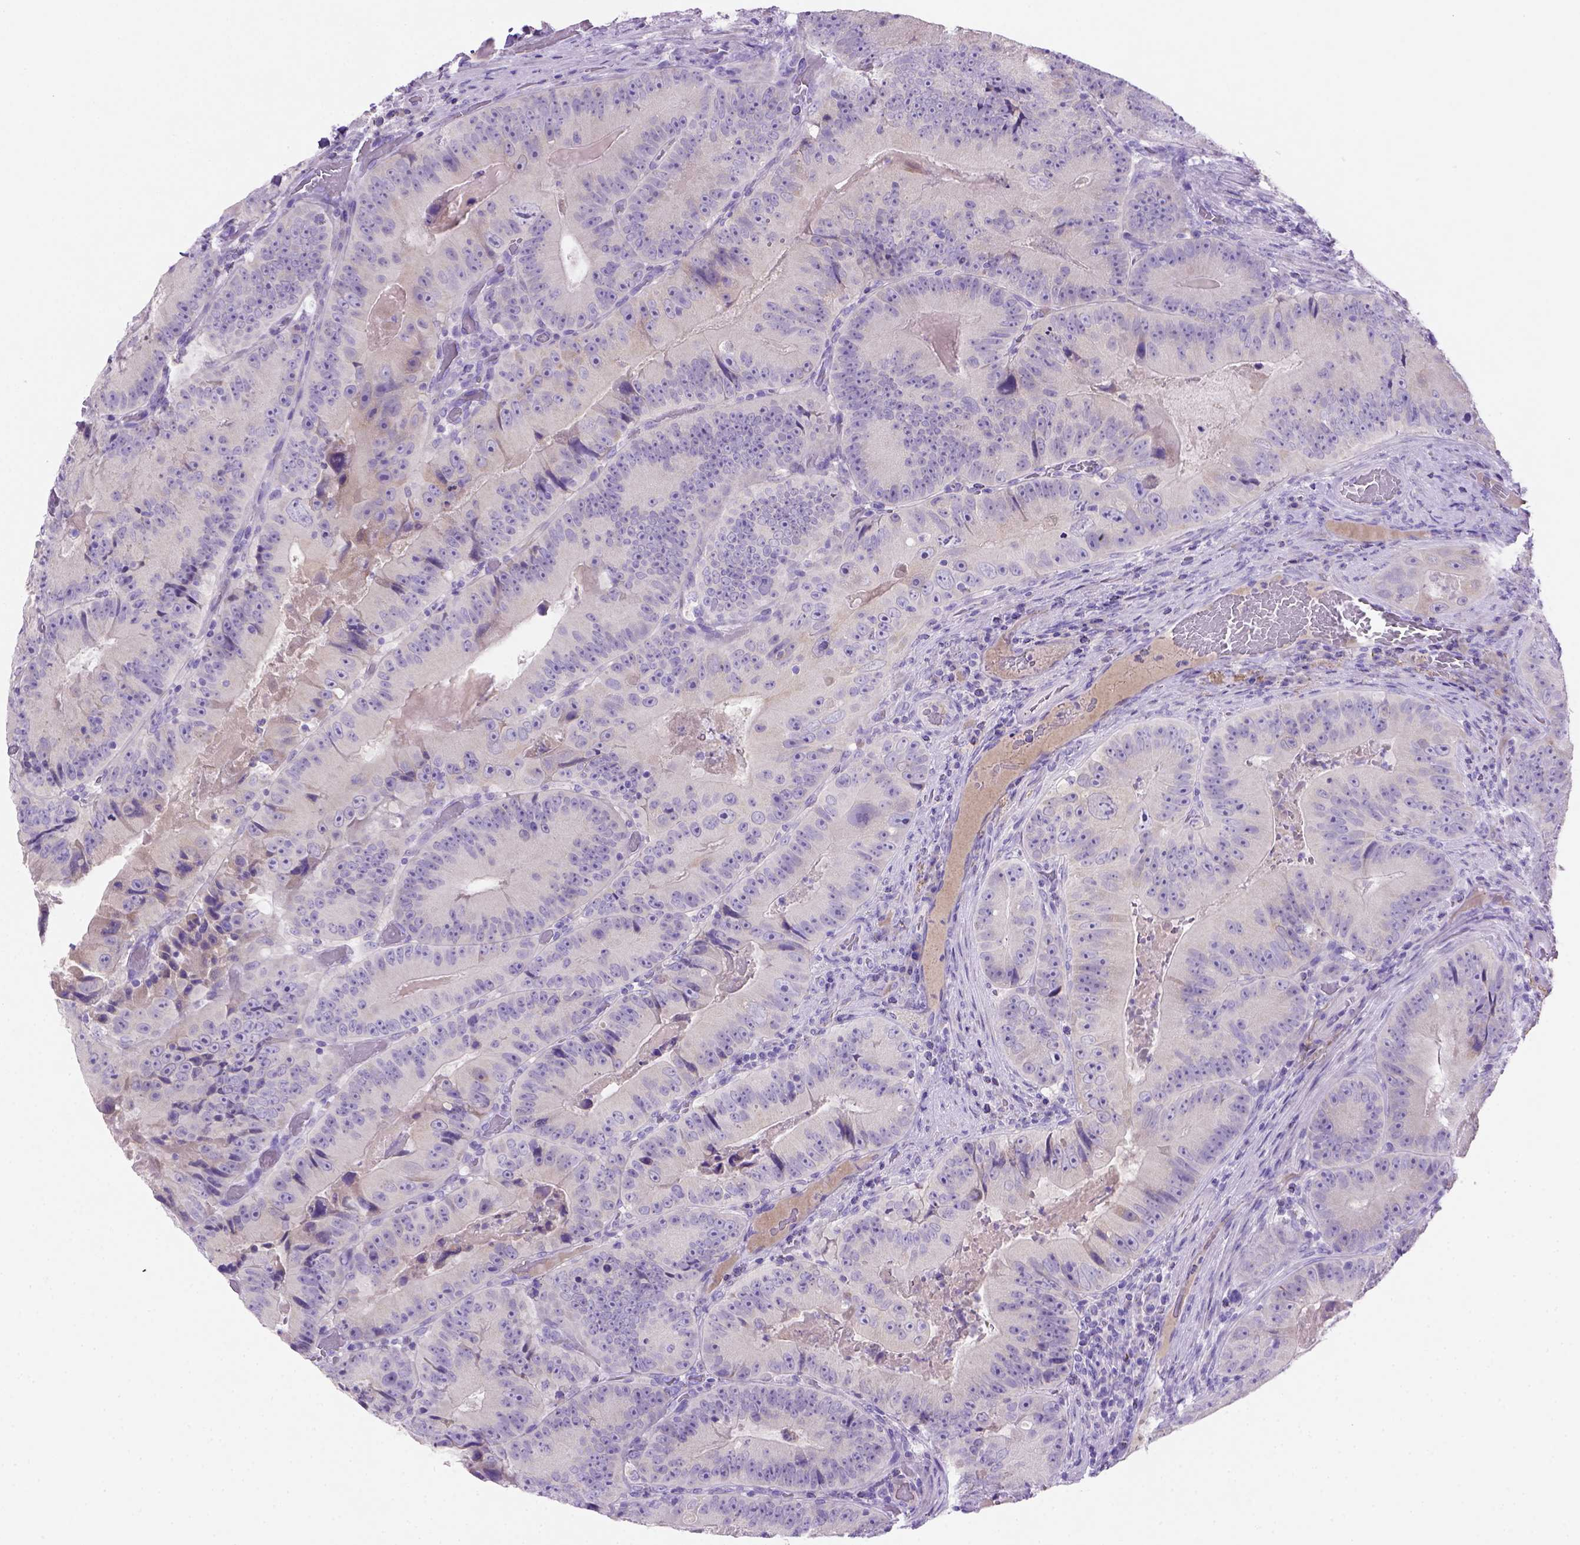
{"staining": {"intensity": "negative", "quantity": "none", "location": "none"}, "tissue": "colorectal cancer", "cell_type": "Tumor cells", "image_type": "cancer", "snomed": [{"axis": "morphology", "description": "Adenocarcinoma, NOS"}, {"axis": "topography", "description": "Colon"}], "caption": "Tumor cells are negative for brown protein staining in adenocarcinoma (colorectal). (Brightfield microscopy of DAB (3,3'-diaminobenzidine) immunohistochemistry (IHC) at high magnification).", "gene": "SIRPD", "patient": {"sex": "female", "age": 86}}